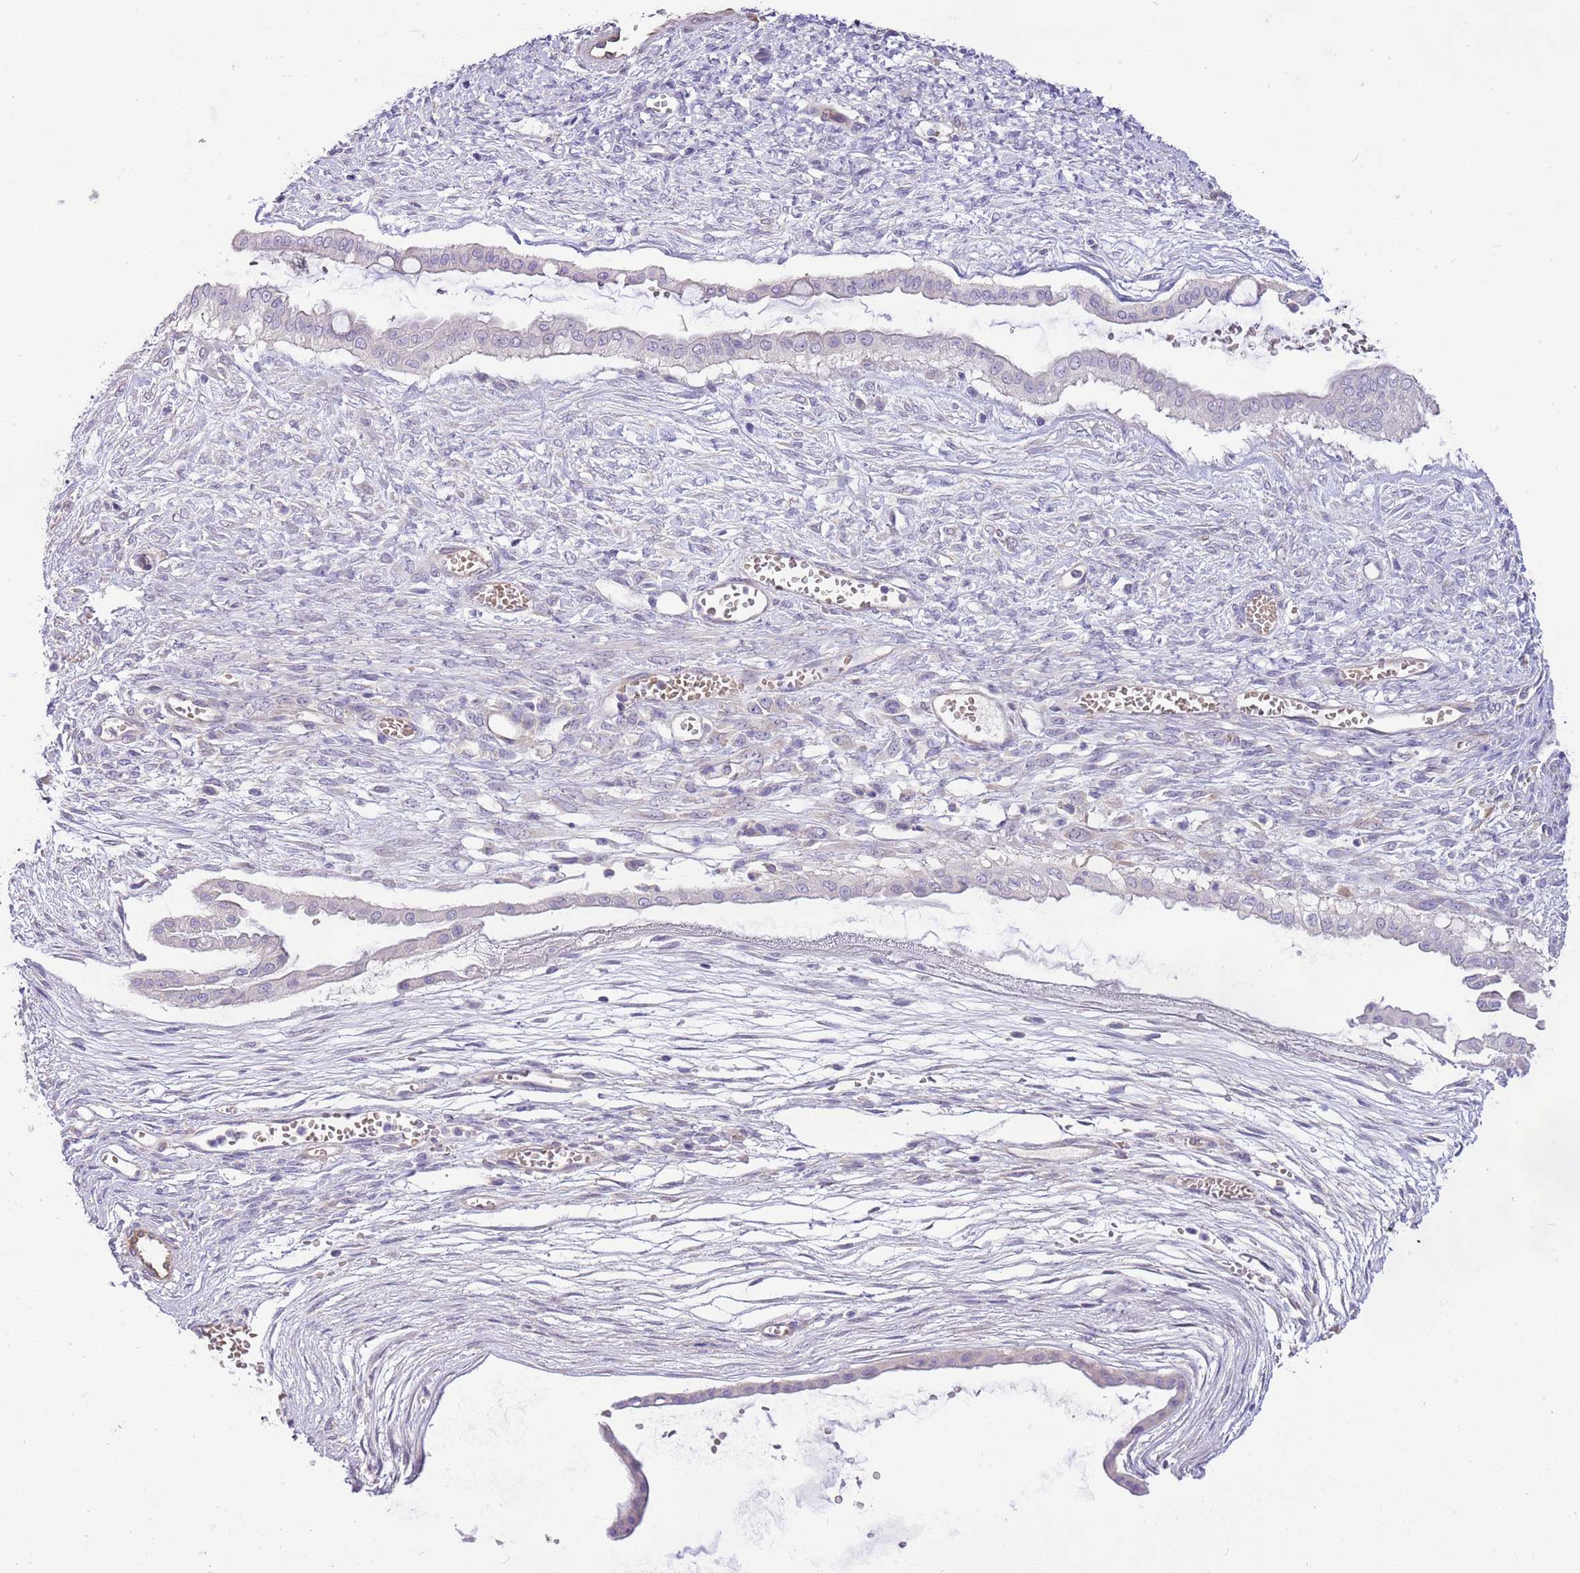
{"staining": {"intensity": "negative", "quantity": "none", "location": "none"}, "tissue": "ovarian cancer", "cell_type": "Tumor cells", "image_type": "cancer", "snomed": [{"axis": "morphology", "description": "Cystadenocarcinoma, mucinous, NOS"}, {"axis": "topography", "description": "Ovary"}], "caption": "Human mucinous cystadenocarcinoma (ovarian) stained for a protein using immunohistochemistry (IHC) displays no expression in tumor cells.", "gene": "RFK", "patient": {"sex": "female", "age": 73}}